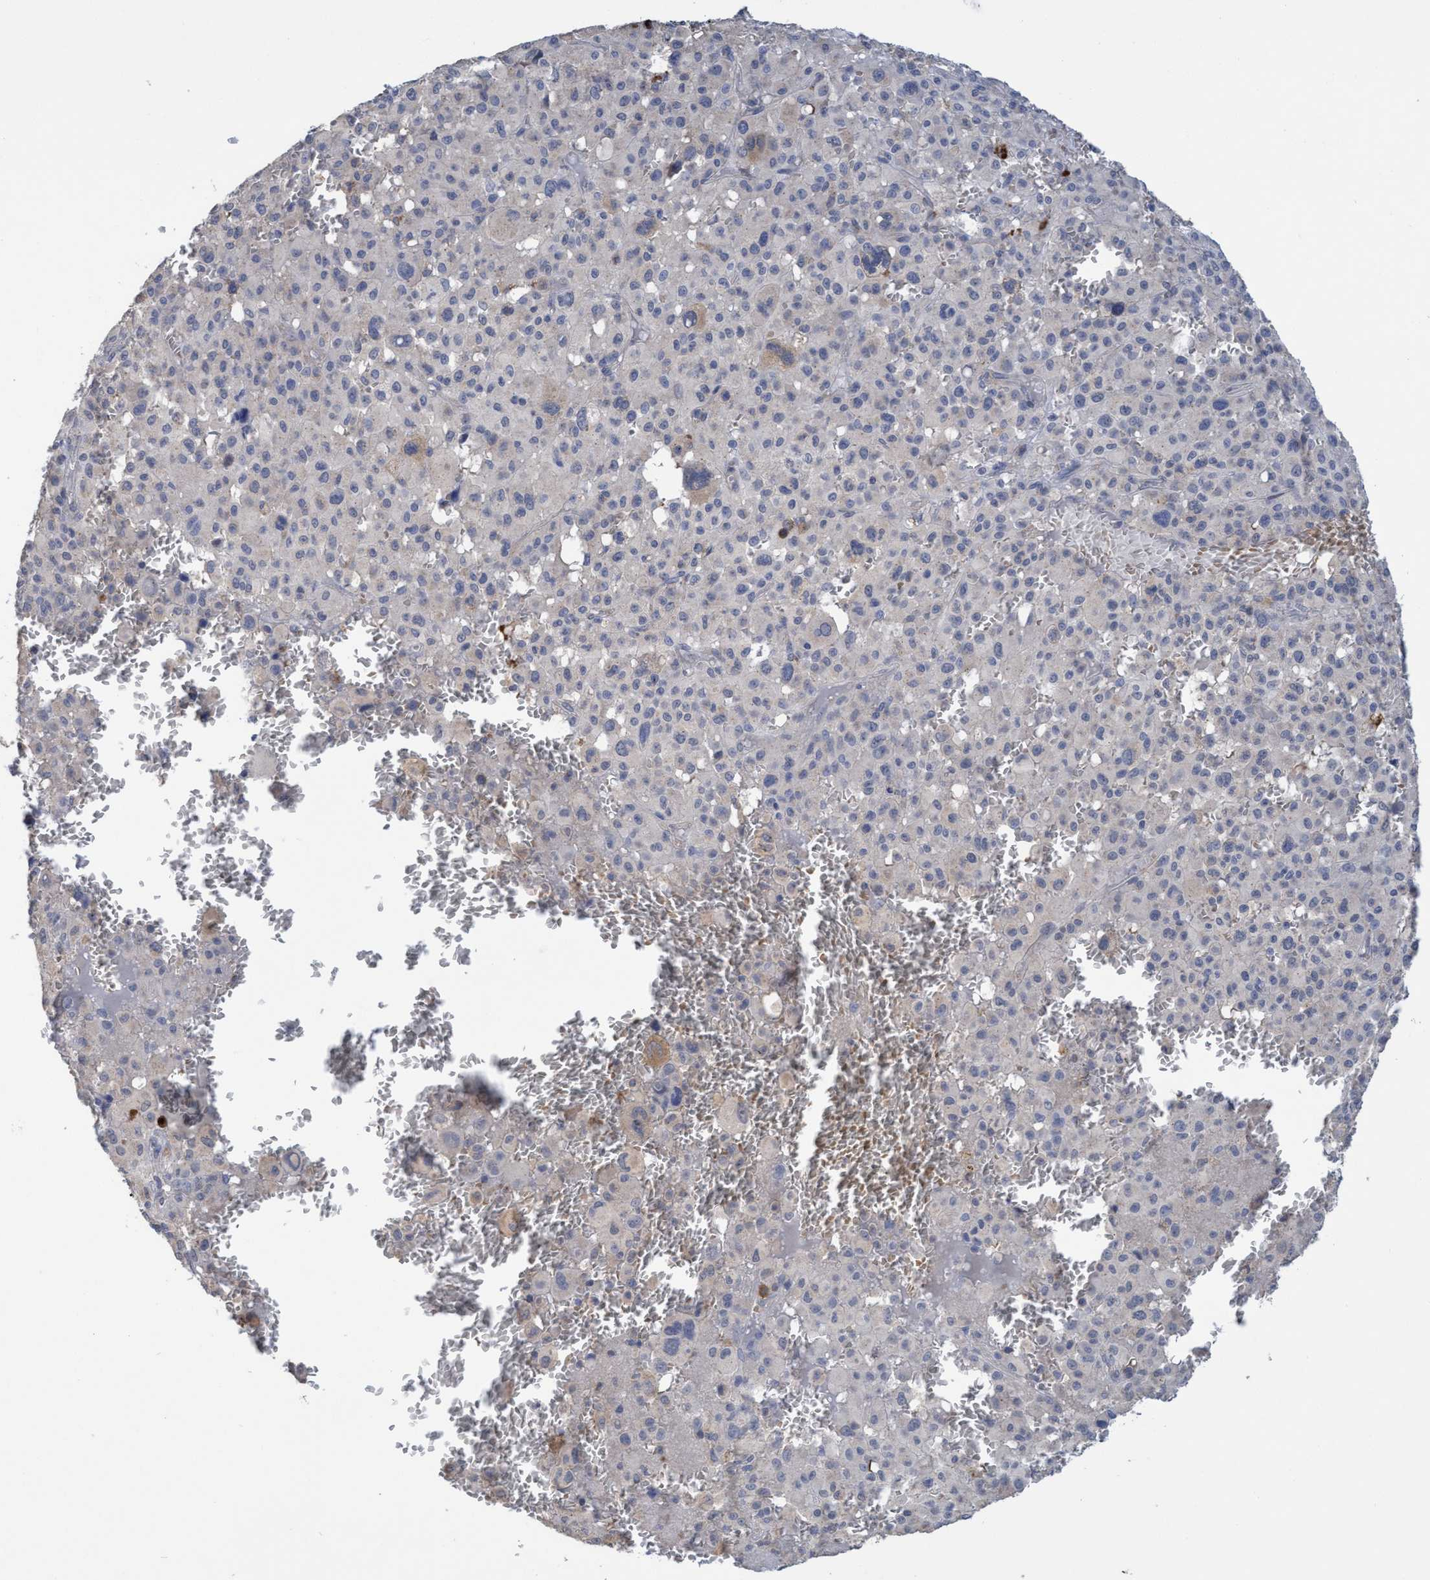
{"staining": {"intensity": "negative", "quantity": "none", "location": "none"}, "tissue": "melanoma", "cell_type": "Tumor cells", "image_type": "cancer", "snomed": [{"axis": "morphology", "description": "Malignant melanoma, Metastatic site"}, {"axis": "topography", "description": "Skin"}], "caption": "A high-resolution micrograph shows immunohistochemistry staining of melanoma, which shows no significant positivity in tumor cells. (Brightfield microscopy of DAB (3,3'-diaminobenzidine) immunohistochemistry (IHC) at high magnification).", "gene": "SEMA4D", "patient": {"sex": "female", "age": 74}}